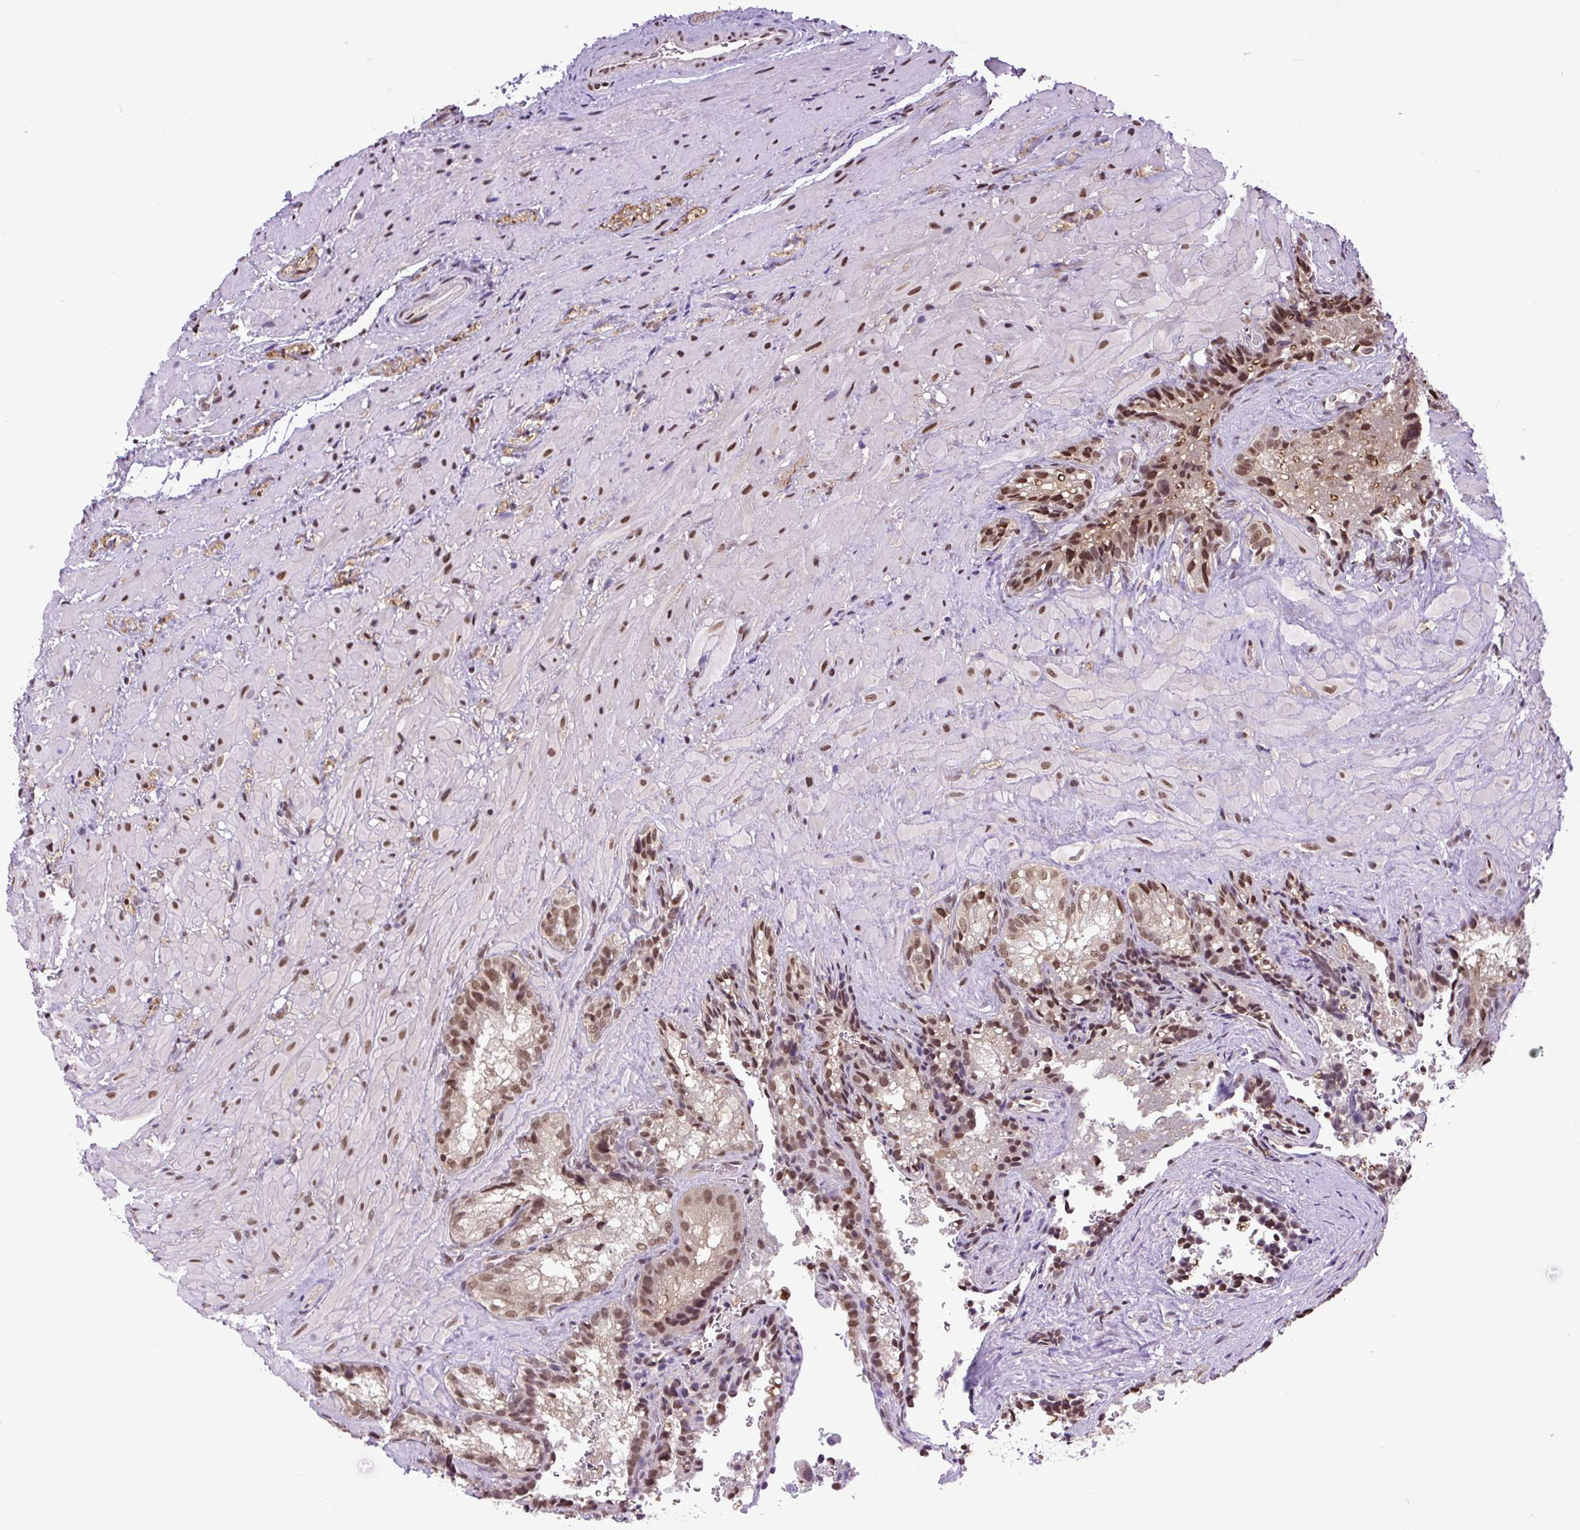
{"staining": {"intensity": "strong", "quantity": "25%-75%", "location": "nuclear"}, "tissue": "seminal vesicle", "cell_type": "Glandular cells", "image_type": "normal", "snomed": [{"axis": "morphology", "description": "Normal tissue, NOS"}, {"axis": "topography", "description": "Seminal veicle"}], "caption": "This micrograph reveals IHC staining of unremarkable human seminal vesicle, with high strong nuclear staining in approximately 25%-75% of glandular cells.", "gene": "SGTA", "patient": {"sex": "male", "age": 47}}